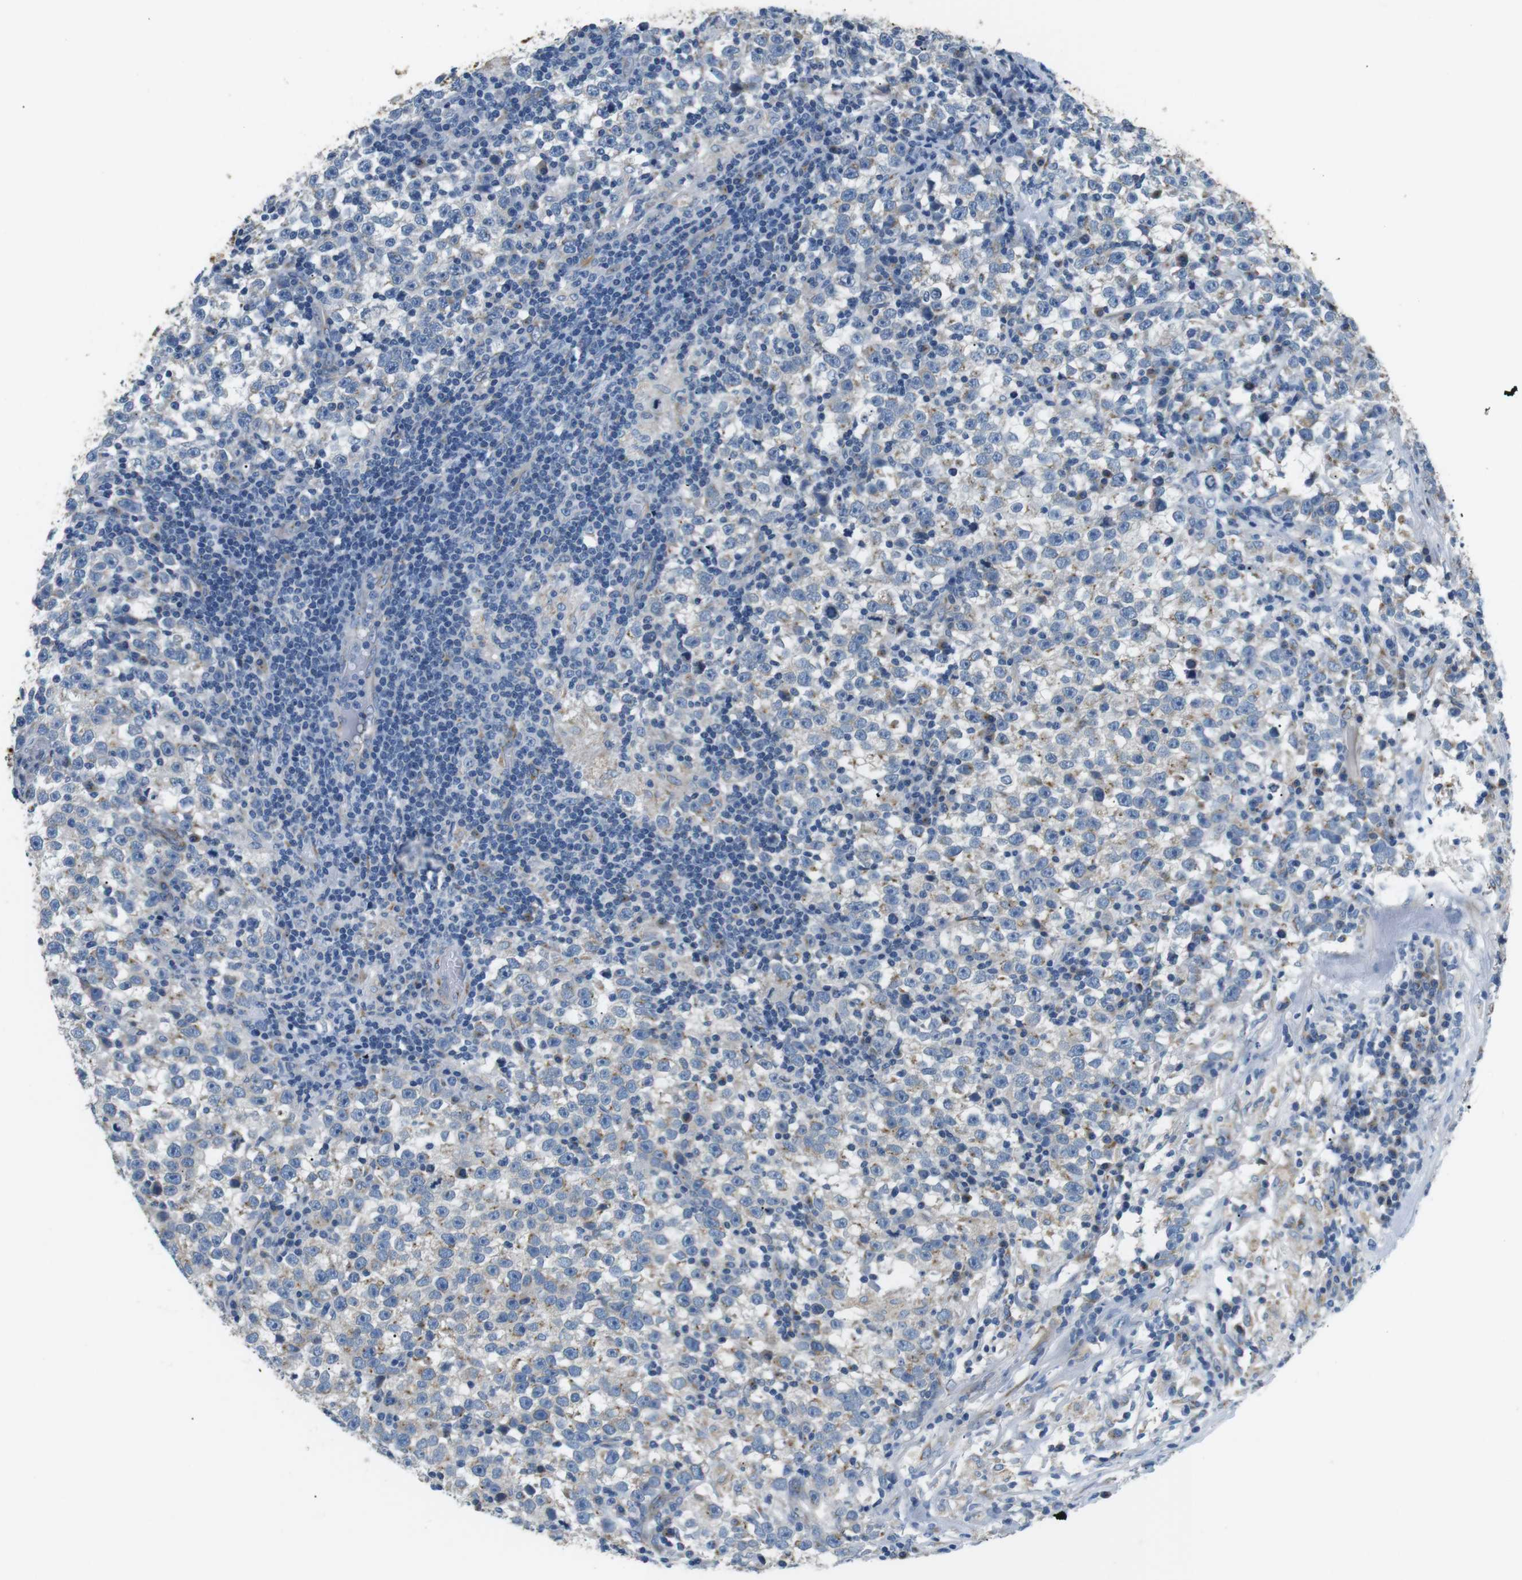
{"staining": {"intensity": "moderate", "quantity": "<25%", "location": "cytoplasmic/membranous"}, "tissue": "testis cancer", "cell_type": "Tumor cells", "image_type": "cancer", "snomed": [{"axis": "morphology", "description": "Seminoma, NOS"}, {"axis": "topography", "description": "Testis"}], "caption": "Testis seminoma was stained to show a protein in brown. There is low levels of moderate cytoplasmic/membranous positivity in about <25% of tumor cells.", "gene": "UNC5CL", "patient": {"sex": "male", "age": 43}}